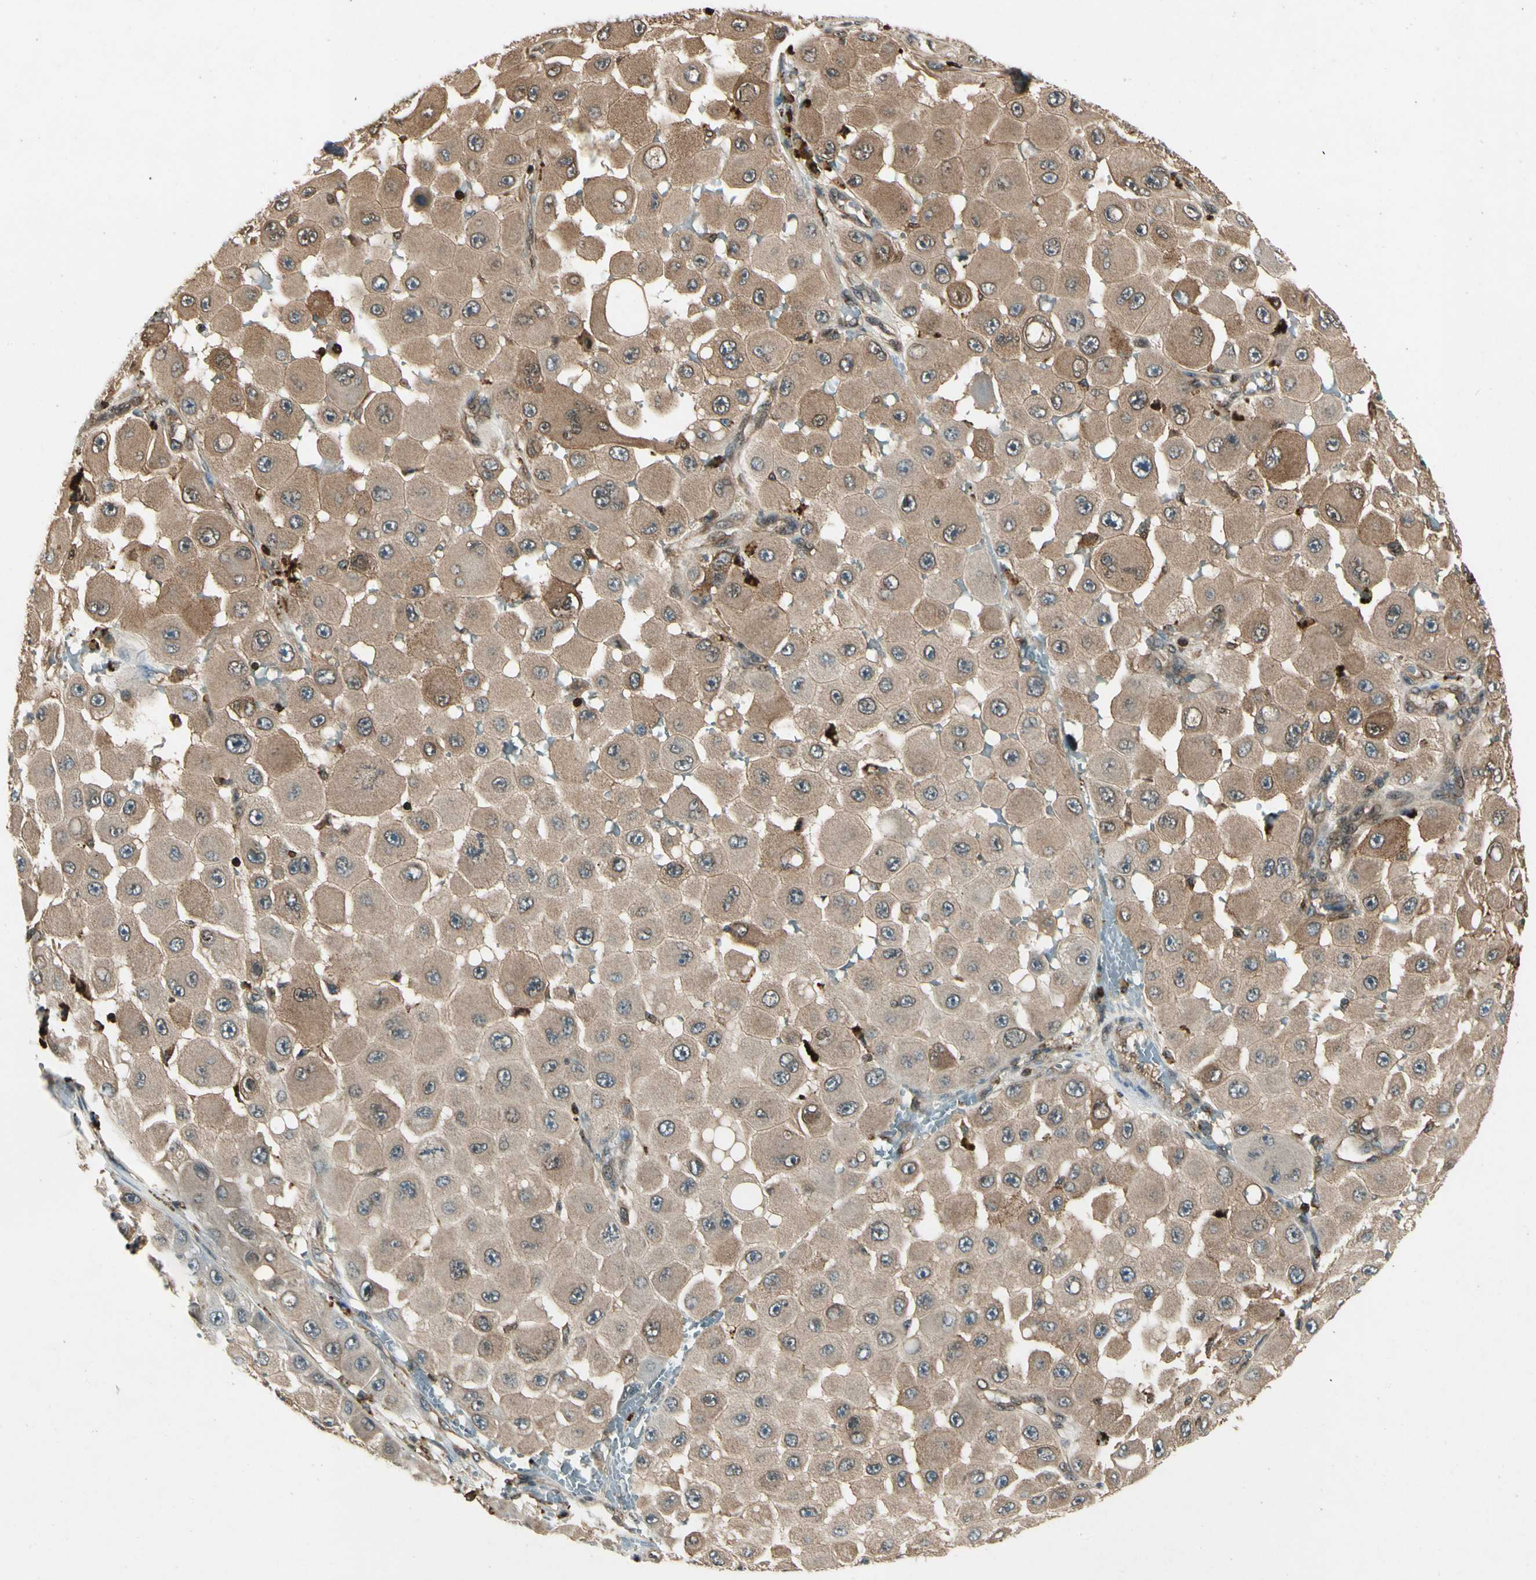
{"staining": {"intensity": "moderate", "quantity": ">75%", "location": "cytoplasmic/membranous"}, "tissue": "melanoma", "cell_type": "Tumor cells", "image_type": "cancer", "snomed": [{"axis": "morphology", "description": "Malignant melanoma, NOS"}, {"axis": "topography", "description": "Skin"}], "caption": "Melanoma tissue displays moderate cytoplasmic/membranous expression in approximately >75% of tumor cells, visualized by immunohistochemistry. (DAB (3,3'-diaminobenzidine) = brown stain, brightfield microscopy at high magnification).", "gene": "YWHAQ", "patient": {"sex": "female", "age": 81}}